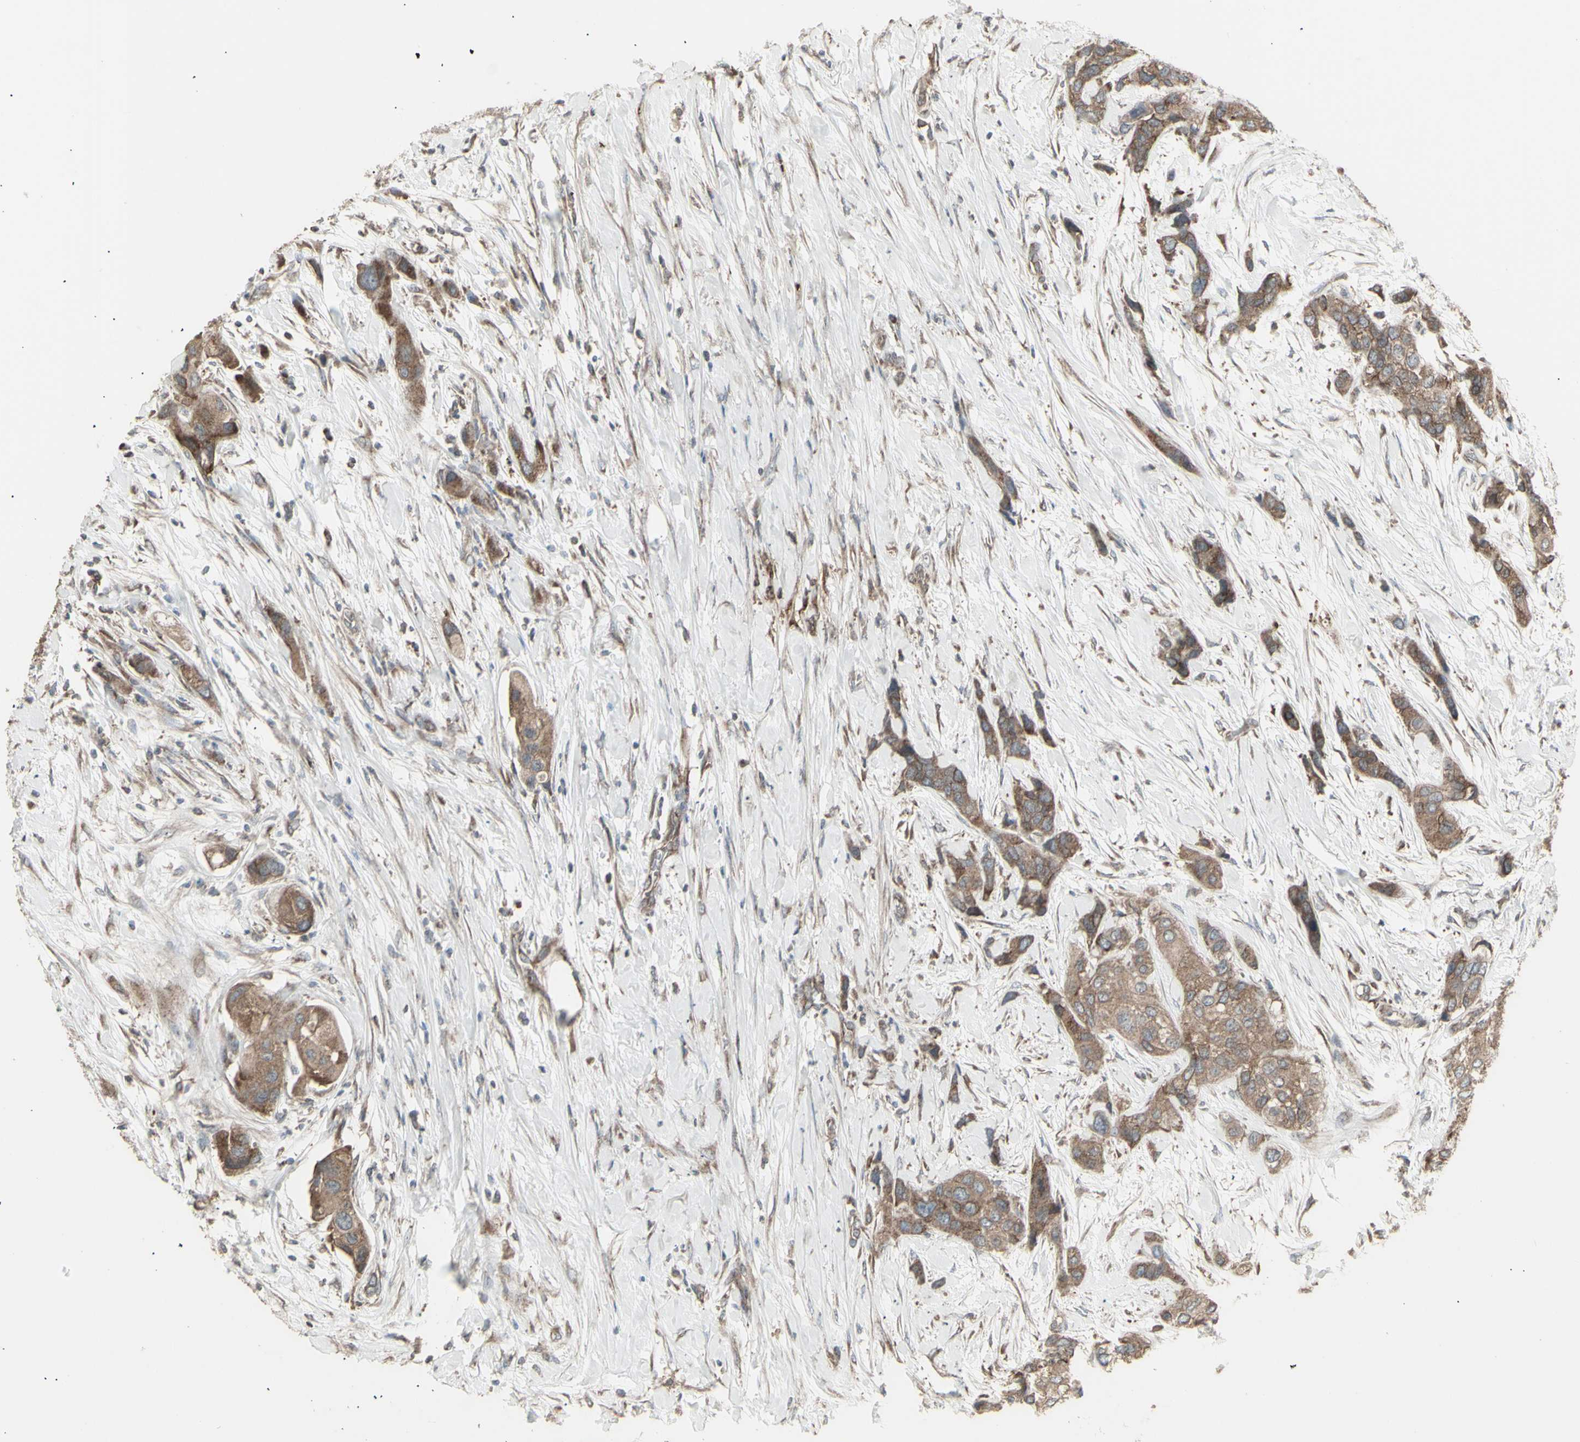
{"staining": {"intensity": "moderate", "quantity": ">75%", "location": "cytoplasmic/membranous"}, "tissue": "urothelial cancer", "cell_type": "Tumor cells", "image_type": "cancer", "snomed": [{"axis": "morphology", "description": "Urothelial carcinoma, High grade"}, {"axis": "topography", "description": "Urinary bladder"}], "caption": "Urothelial cancer stained with IHC exhibits moderate cytoplasmic/membranous expression in about >75% of tumor cells.", "gene": "RNASEL", "patient": {"sex": "female", "age": 56}}